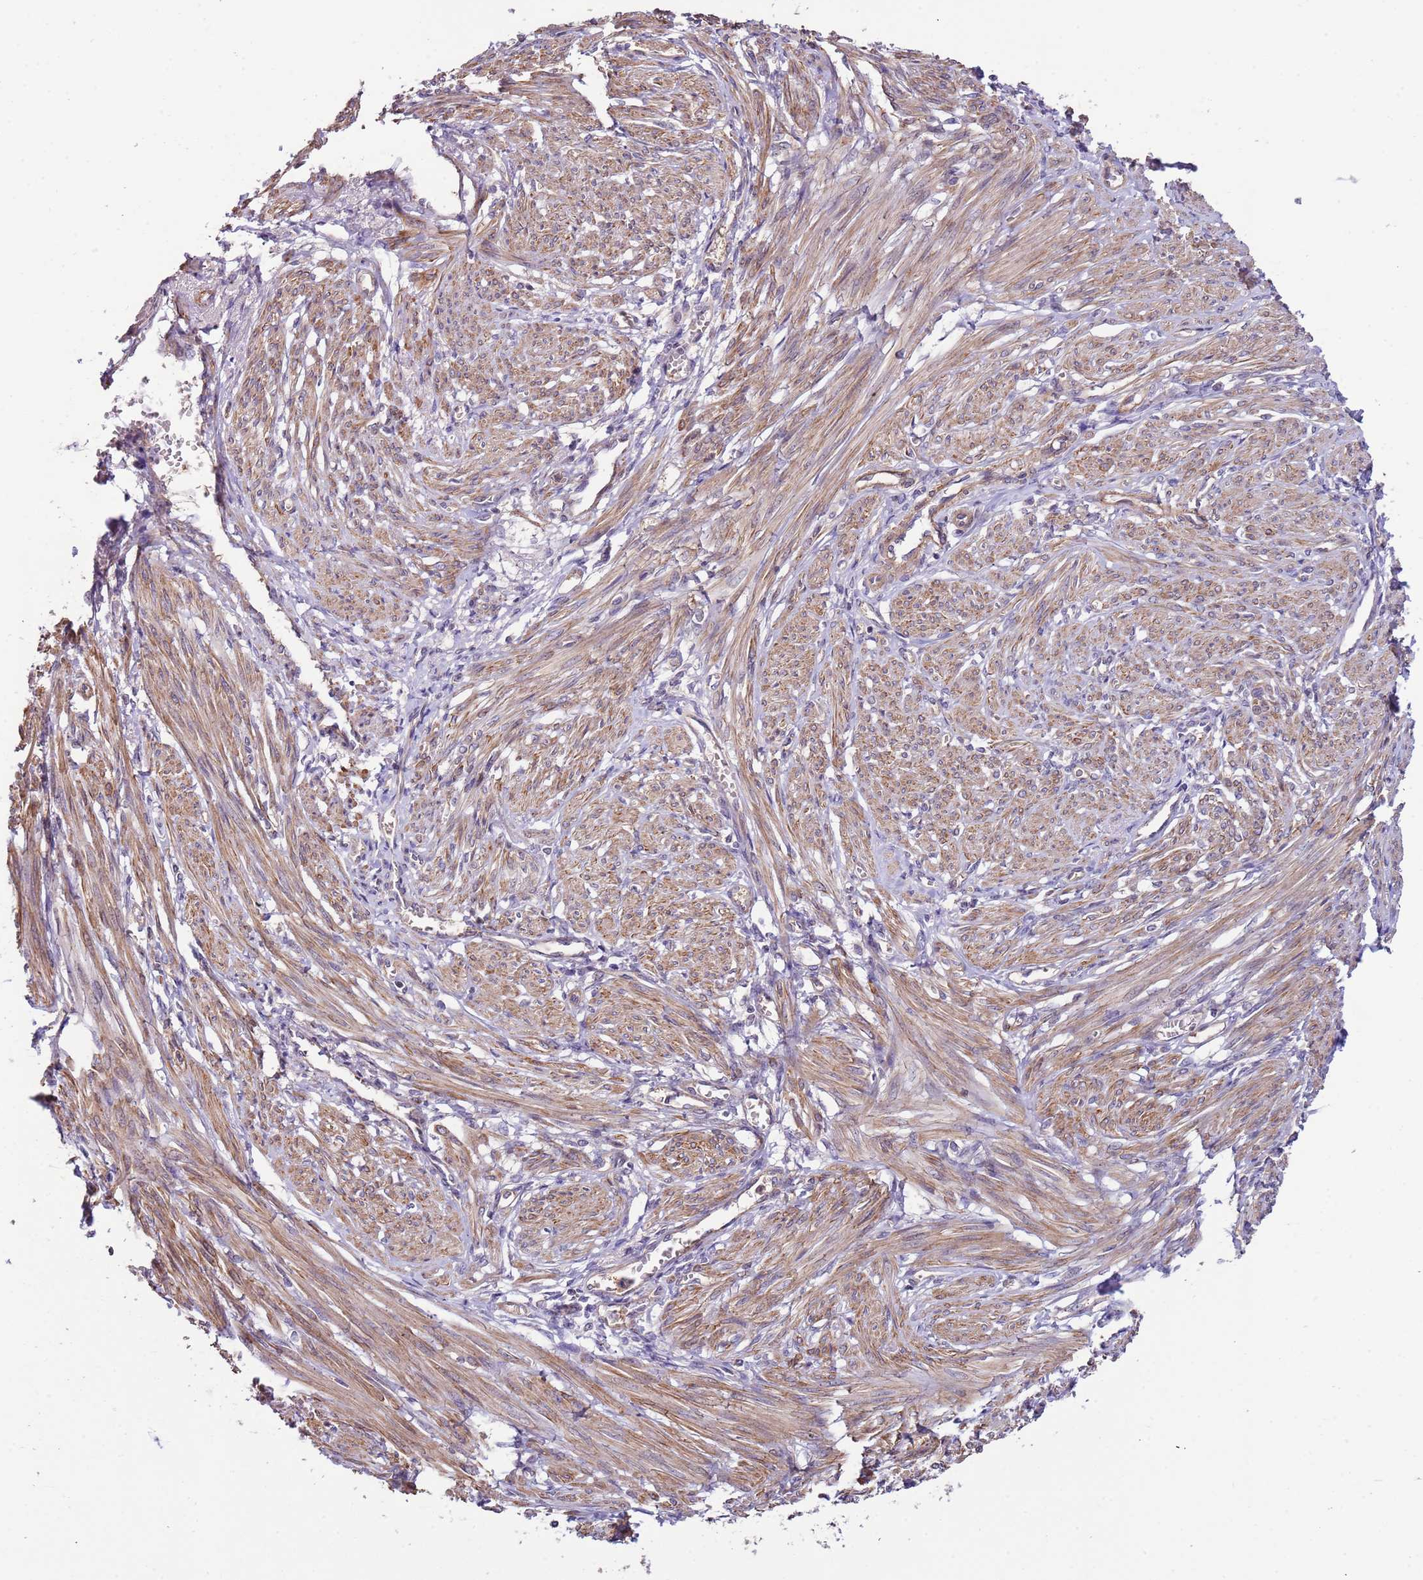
{"staining": {"intensity": "strong", "quantity": "25%-75%", "location": "cytoplasmic/membranous"}, "tissue": "smooth muscle", "cell_type": "Smooth muscle cells", "image_type": "normal", "snomed": [{"axis": "morphology", "description": "Normal tissue, NOS"}, {"axis": "topography", "description": "Smooth muscle"}], "caption": "An IHC histopathology image of unremarkable tissue is shown. Protein staining in brown highlights strong cytoplasmic/membranous positivity in smooth muscle within smooth muscle cells. The protein of interest is shown in brown color, while the nuclei are stained blue.", "gene": "LAMB4", "patient": {"sex": "female", "age": 39}}